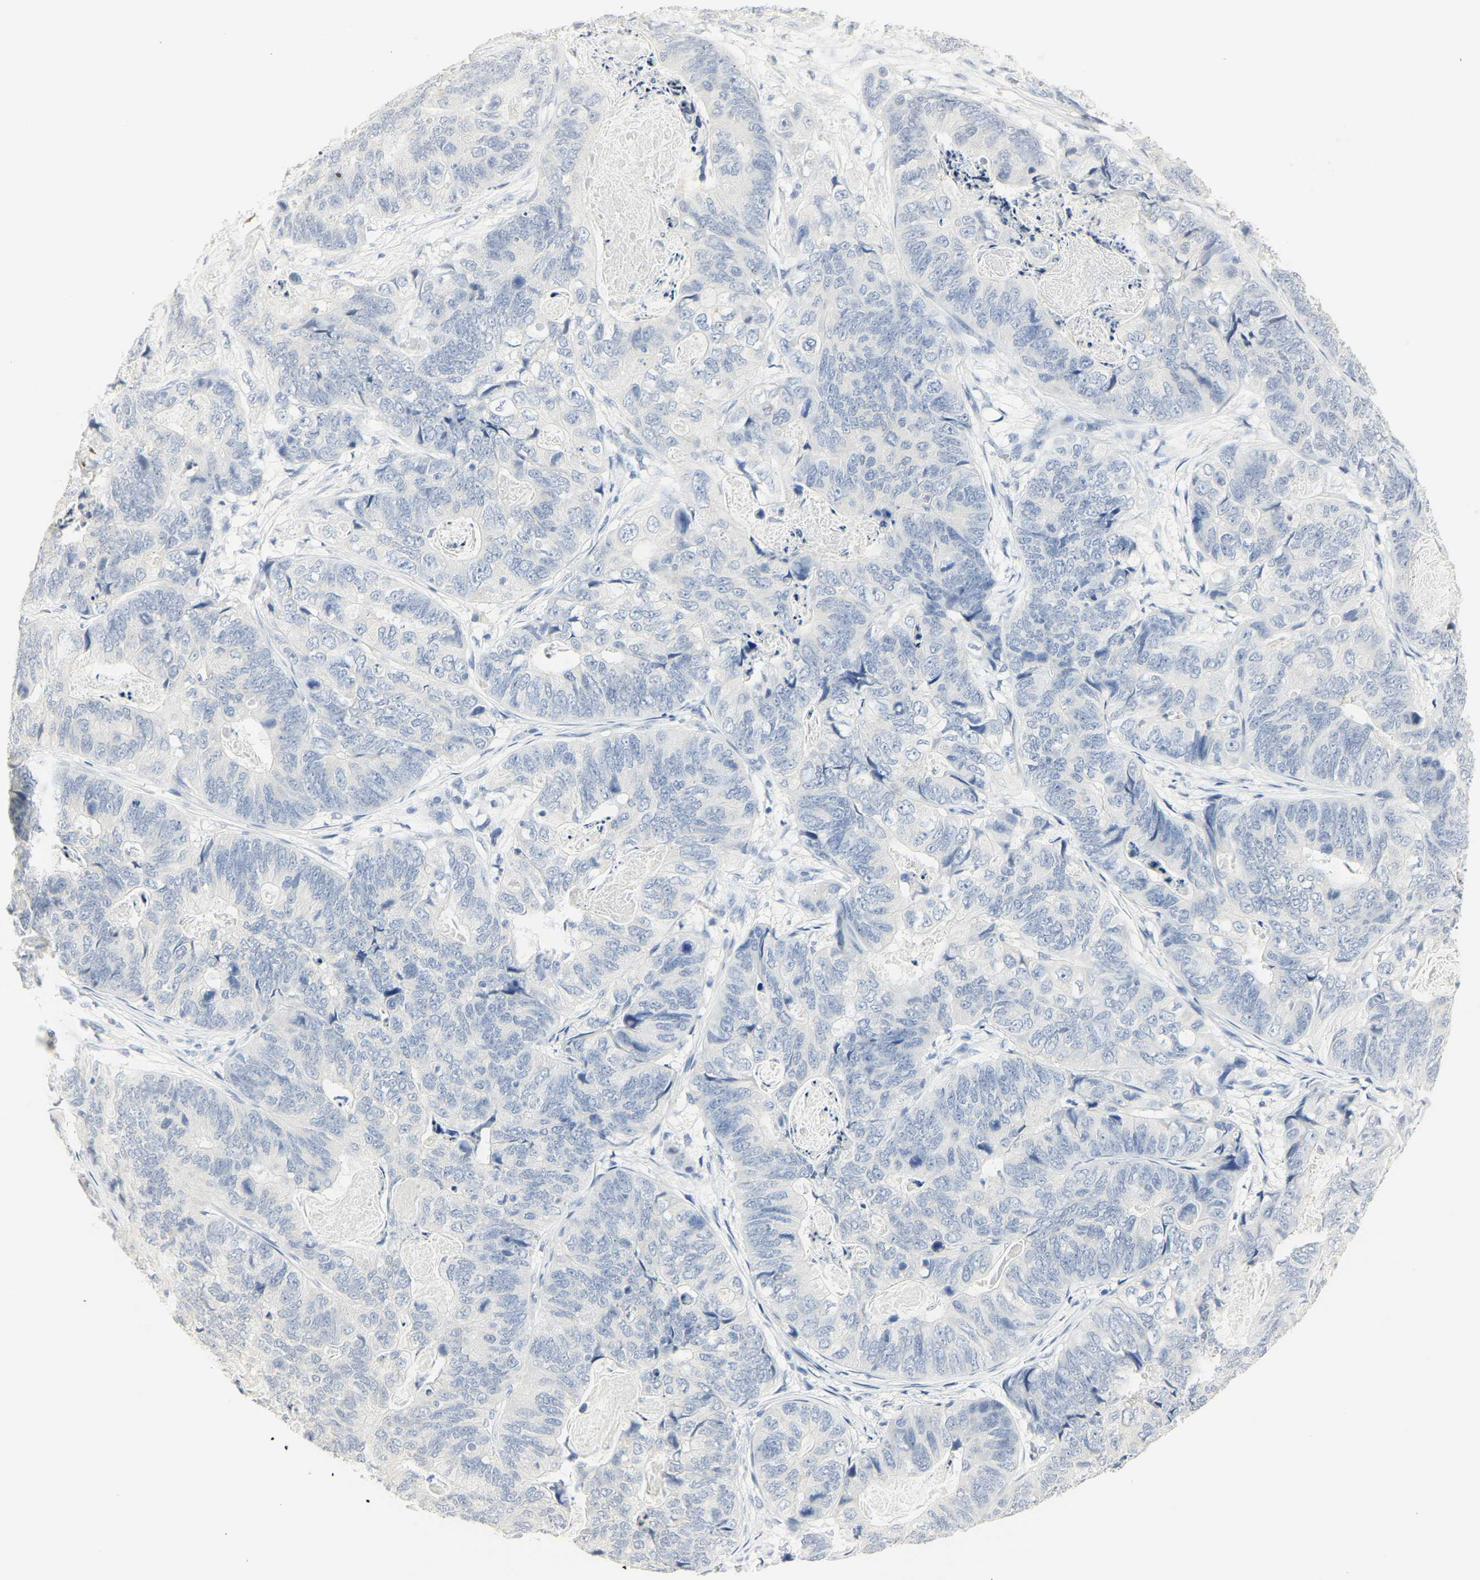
{"staining": {"intensity": "negative", "quantity": "none", "location": "none"}, "tissue": "stomach cancer", "cell_type": "Tumor cells", "image_type": "cancer", "snomed": [{"axis": "morphology", "description": "Adenocarcinoma, NOS"}, {"axis": "topography", "description": "Stomach"}], "caption": "This is an immunohistochemistry photomicrograph of human stomach adenocarcinoma. There is no staining in tumor cells.", "gene": "MPO", "patient": {"sex": "female", "age": 89}}